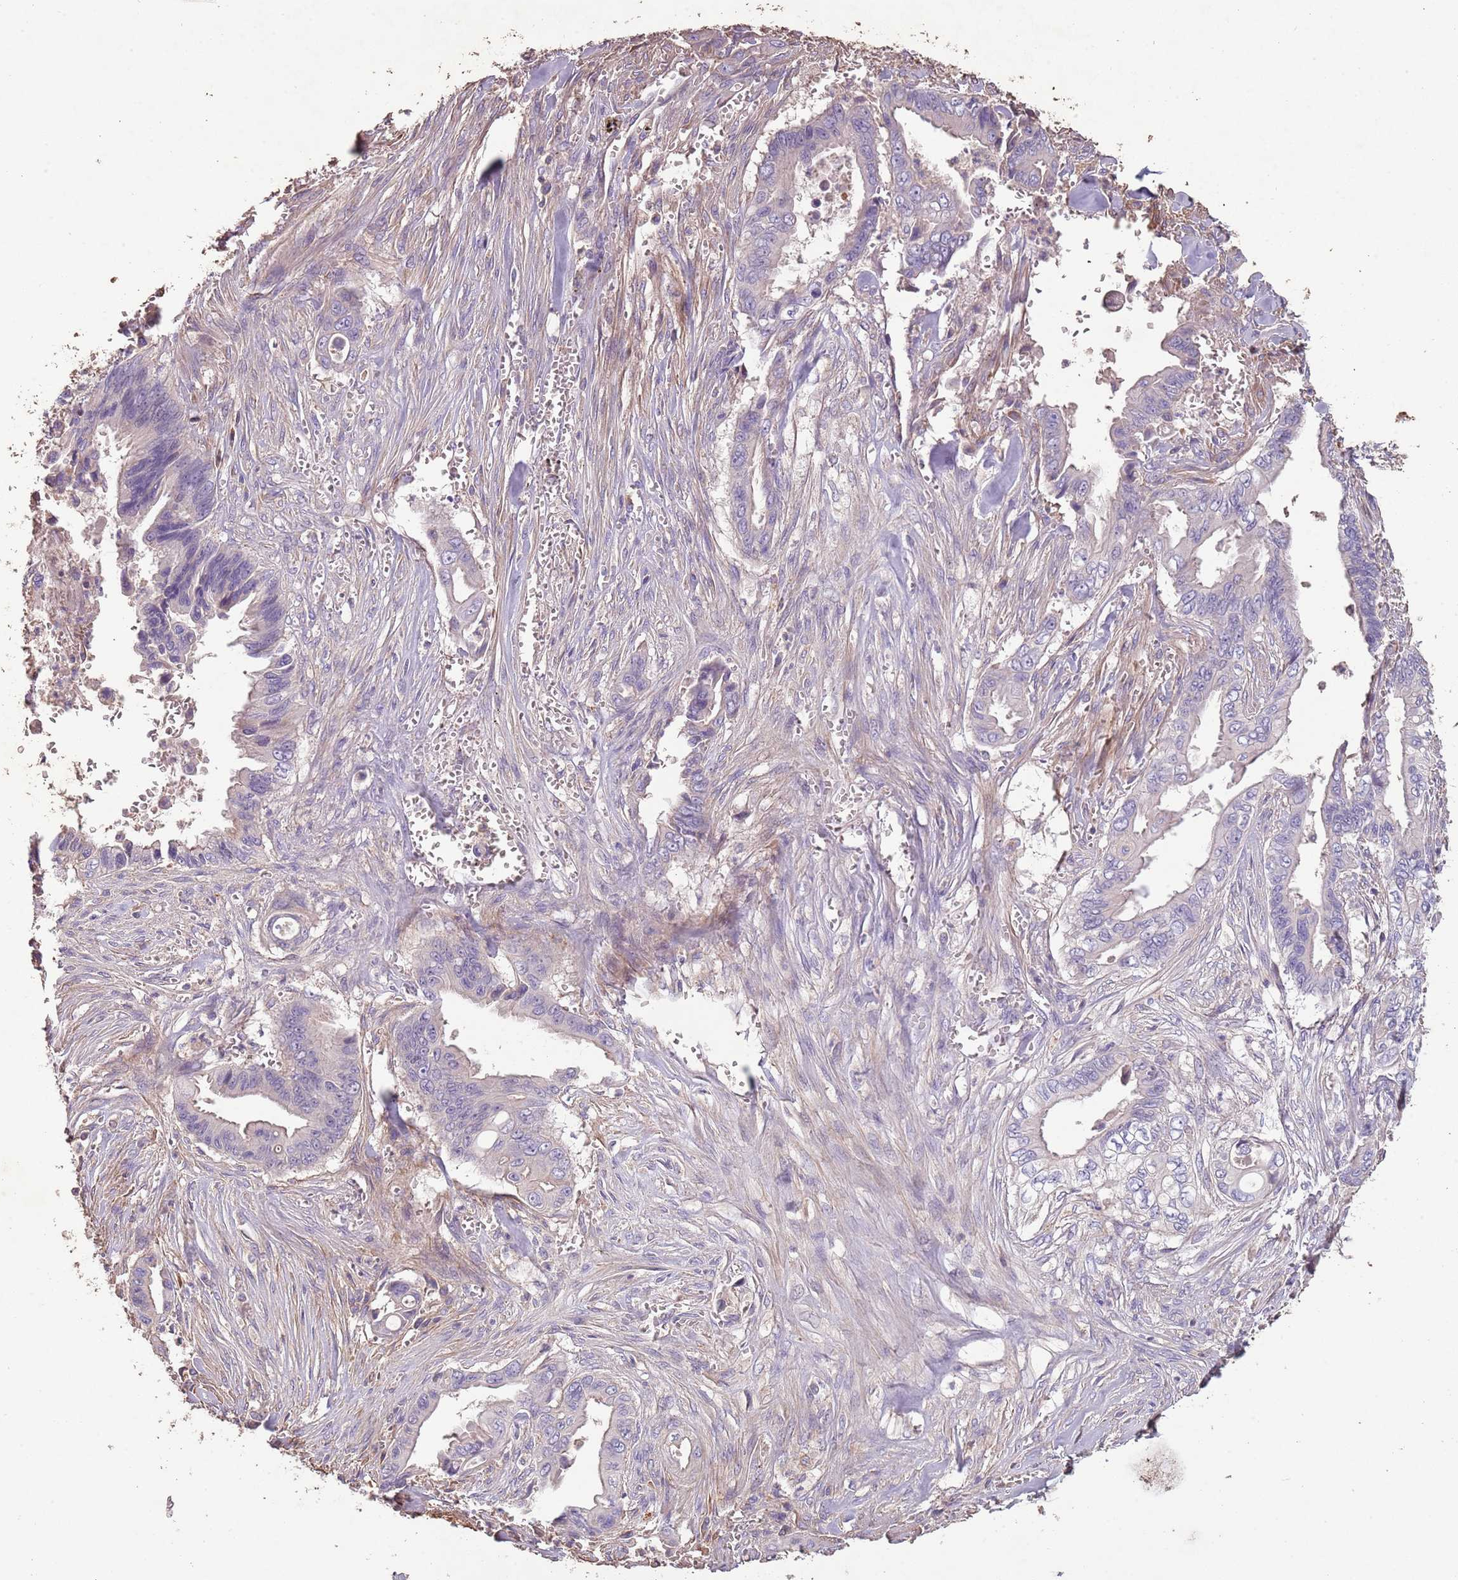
{"staining": {"intensity": "weak", "quantity": "<25%", "location": "cytoplasmic/membranous"}, "tissue": "pancreatic cancer", "cell_type": "Tumor cells", "image_type": "cancer", "snomed": [{"axis": "morphology", "description": "Adenocarcinoma, NOS"}, {"axis": "topography", "description": "Pancreas"}], "caption": "Human pancreatic cancer (adenocarcinoma) stained for a protein using IHC shows no expression in tumor cells.", "gene": "FECH", "patient": {"sex": "male", "age": 59}}